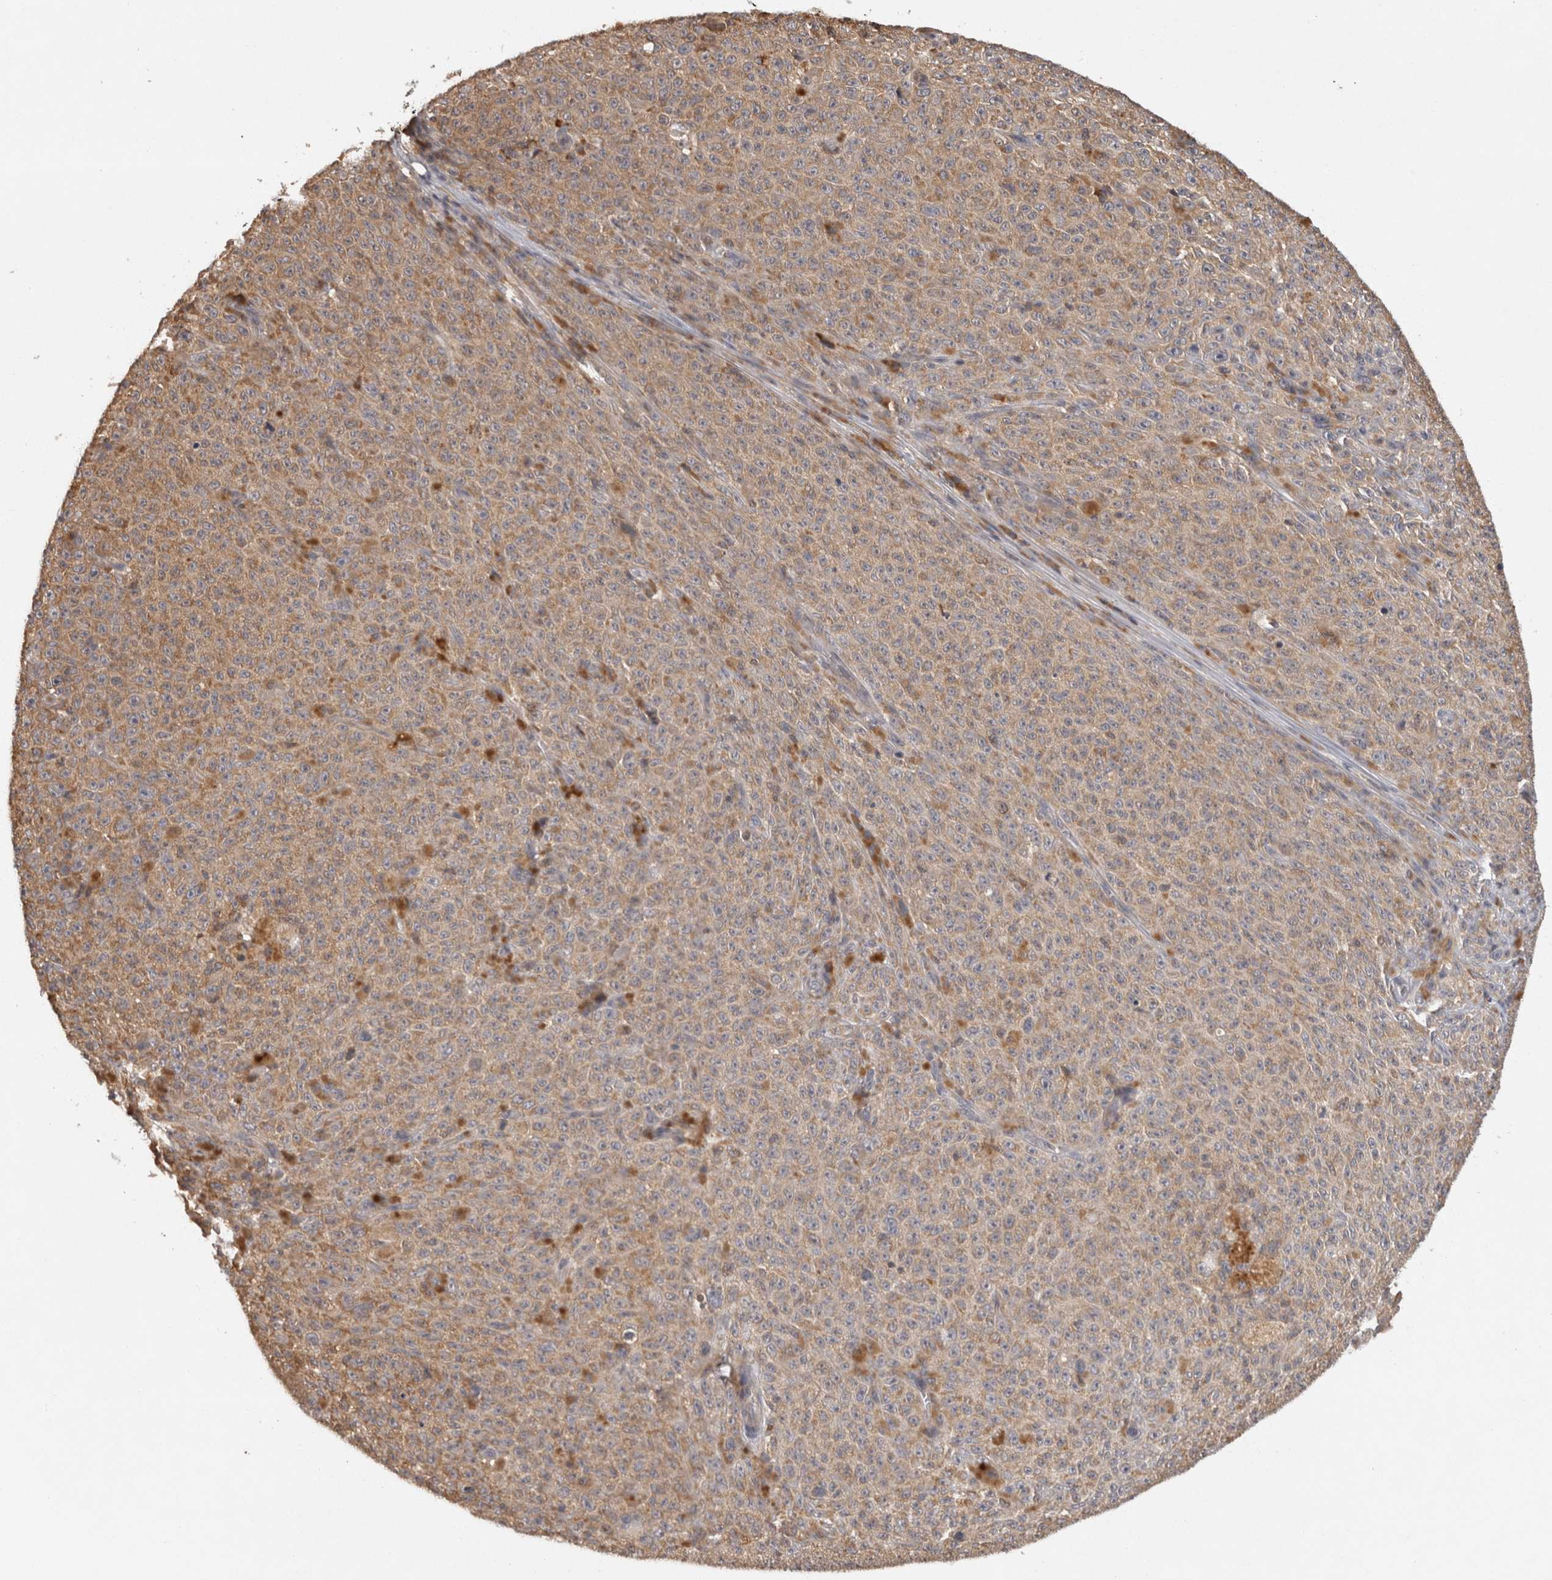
{"staining": {"intensity": "weak", "quantity": "25%-75%", "location": "cytoplasmic/membranous"}, "tissue": "melanoma", "cell_type": "Tumor cells", "image_type": "cancer", "snomed": [{"axis": "morphology", "description": "Malignant melanoma, NOS"}, {"axis": "topography", "description": "Skin"}], "caption": "The image exhibits a brown stain indicating the presence of a protein in the cytoplasmic/membranous of tumor cells in malignant melanoma.", "gene": "ACAT2", "patient": {"sex": "female", "age": 82}}